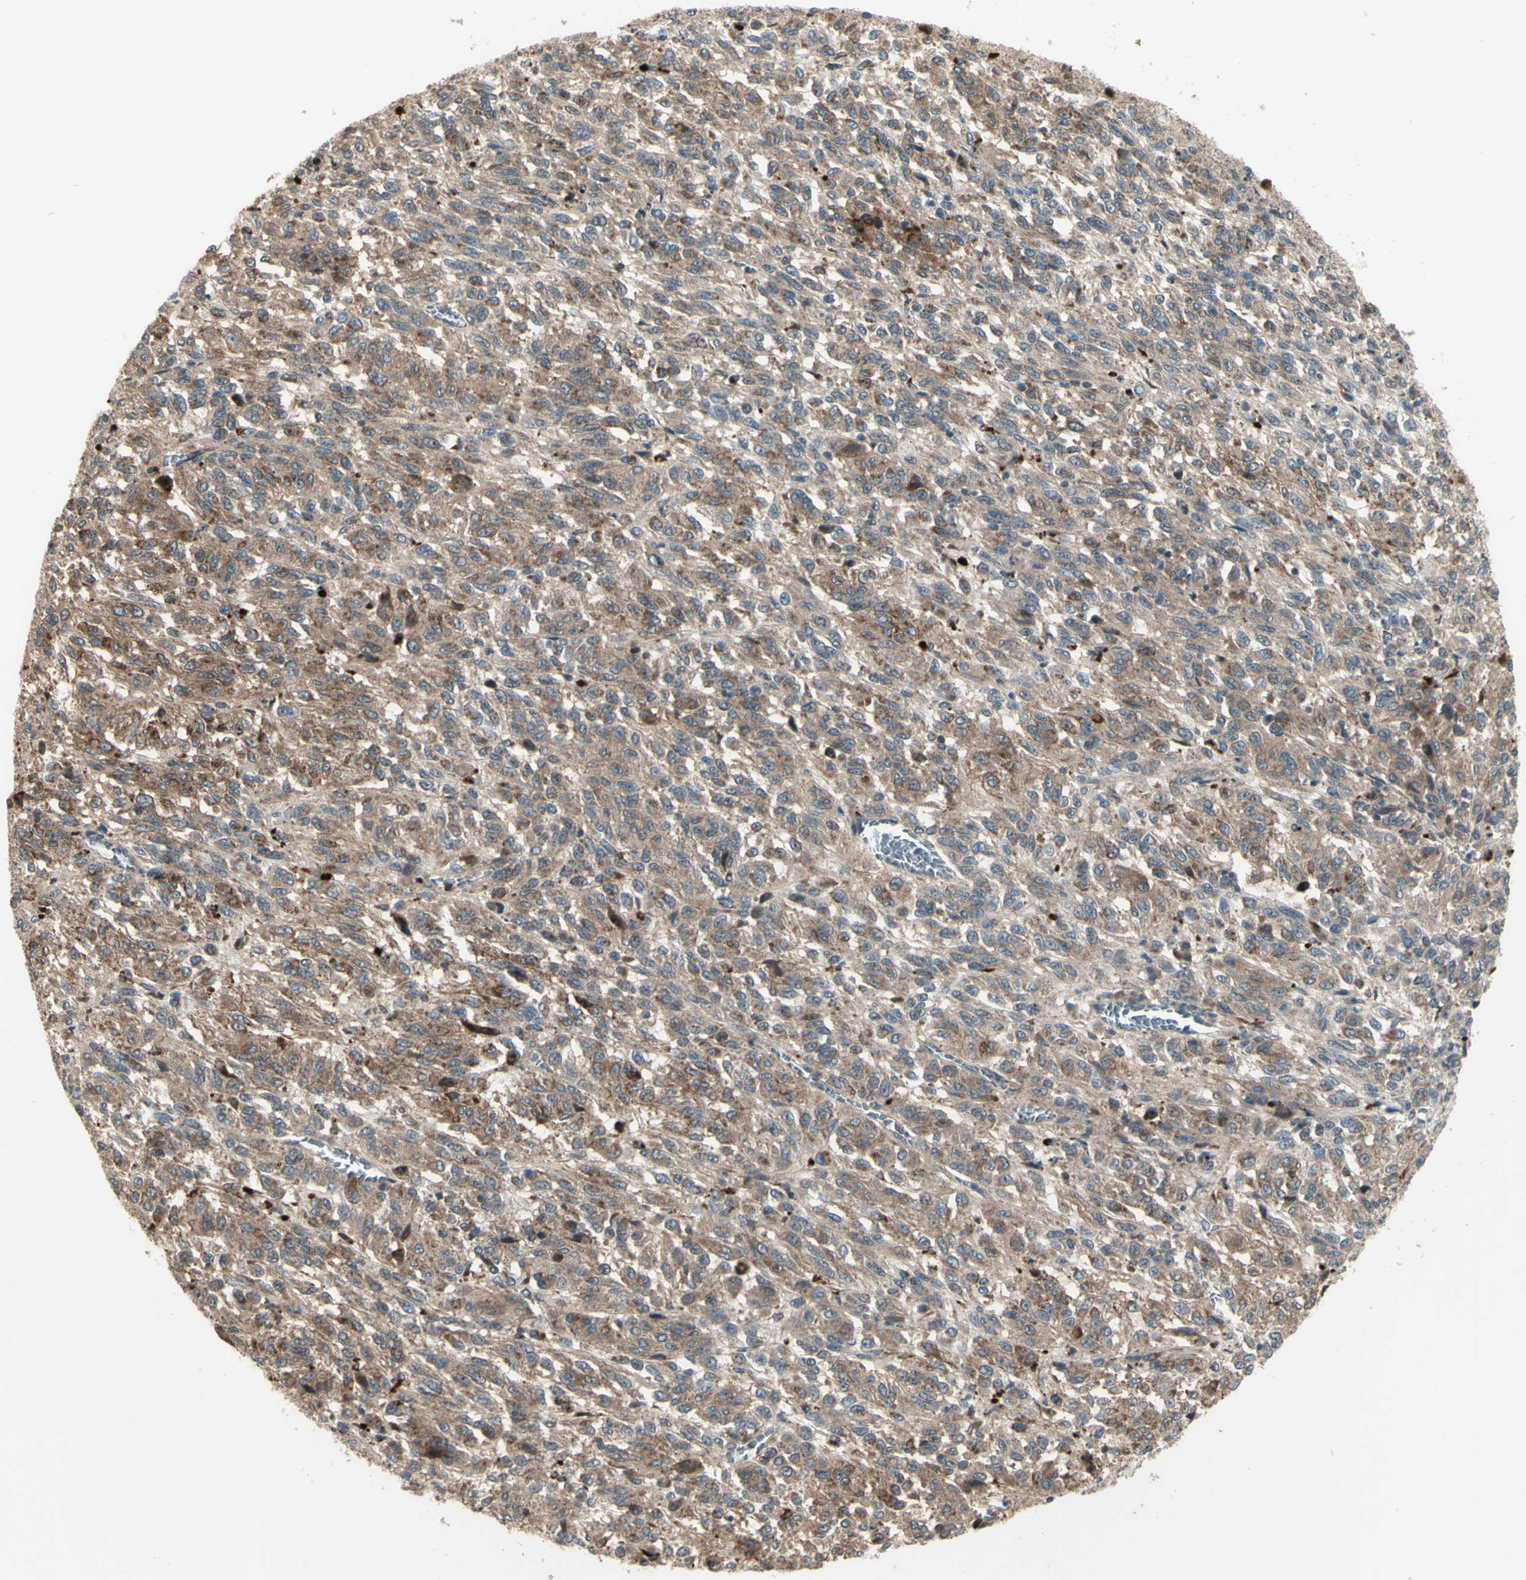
{"staining": {"intensity": "moderate", "quantity": ">75%", "location": "cytoplasmic/membranous"}, "tissue": "melanoma", "cell_type": "Tumor cells", "image_type": "cancer", "snomed": [{"axis": "morphology", "description": "Malignant melanoma, Metastatic site"}, {"axis": "topography", "description": "Lung"}], "caption": "A medium amount of moderate cytoplasmic/membranous positivity is appreciated in about >75% of tumor cells in melanoma tissue. (DAB (3,3'-diaminobenzidine) = brown stain, brightfield microscopy at high magnification).", "gene": "OSTM1", "patient": {"sex": "male", "age": 64}}